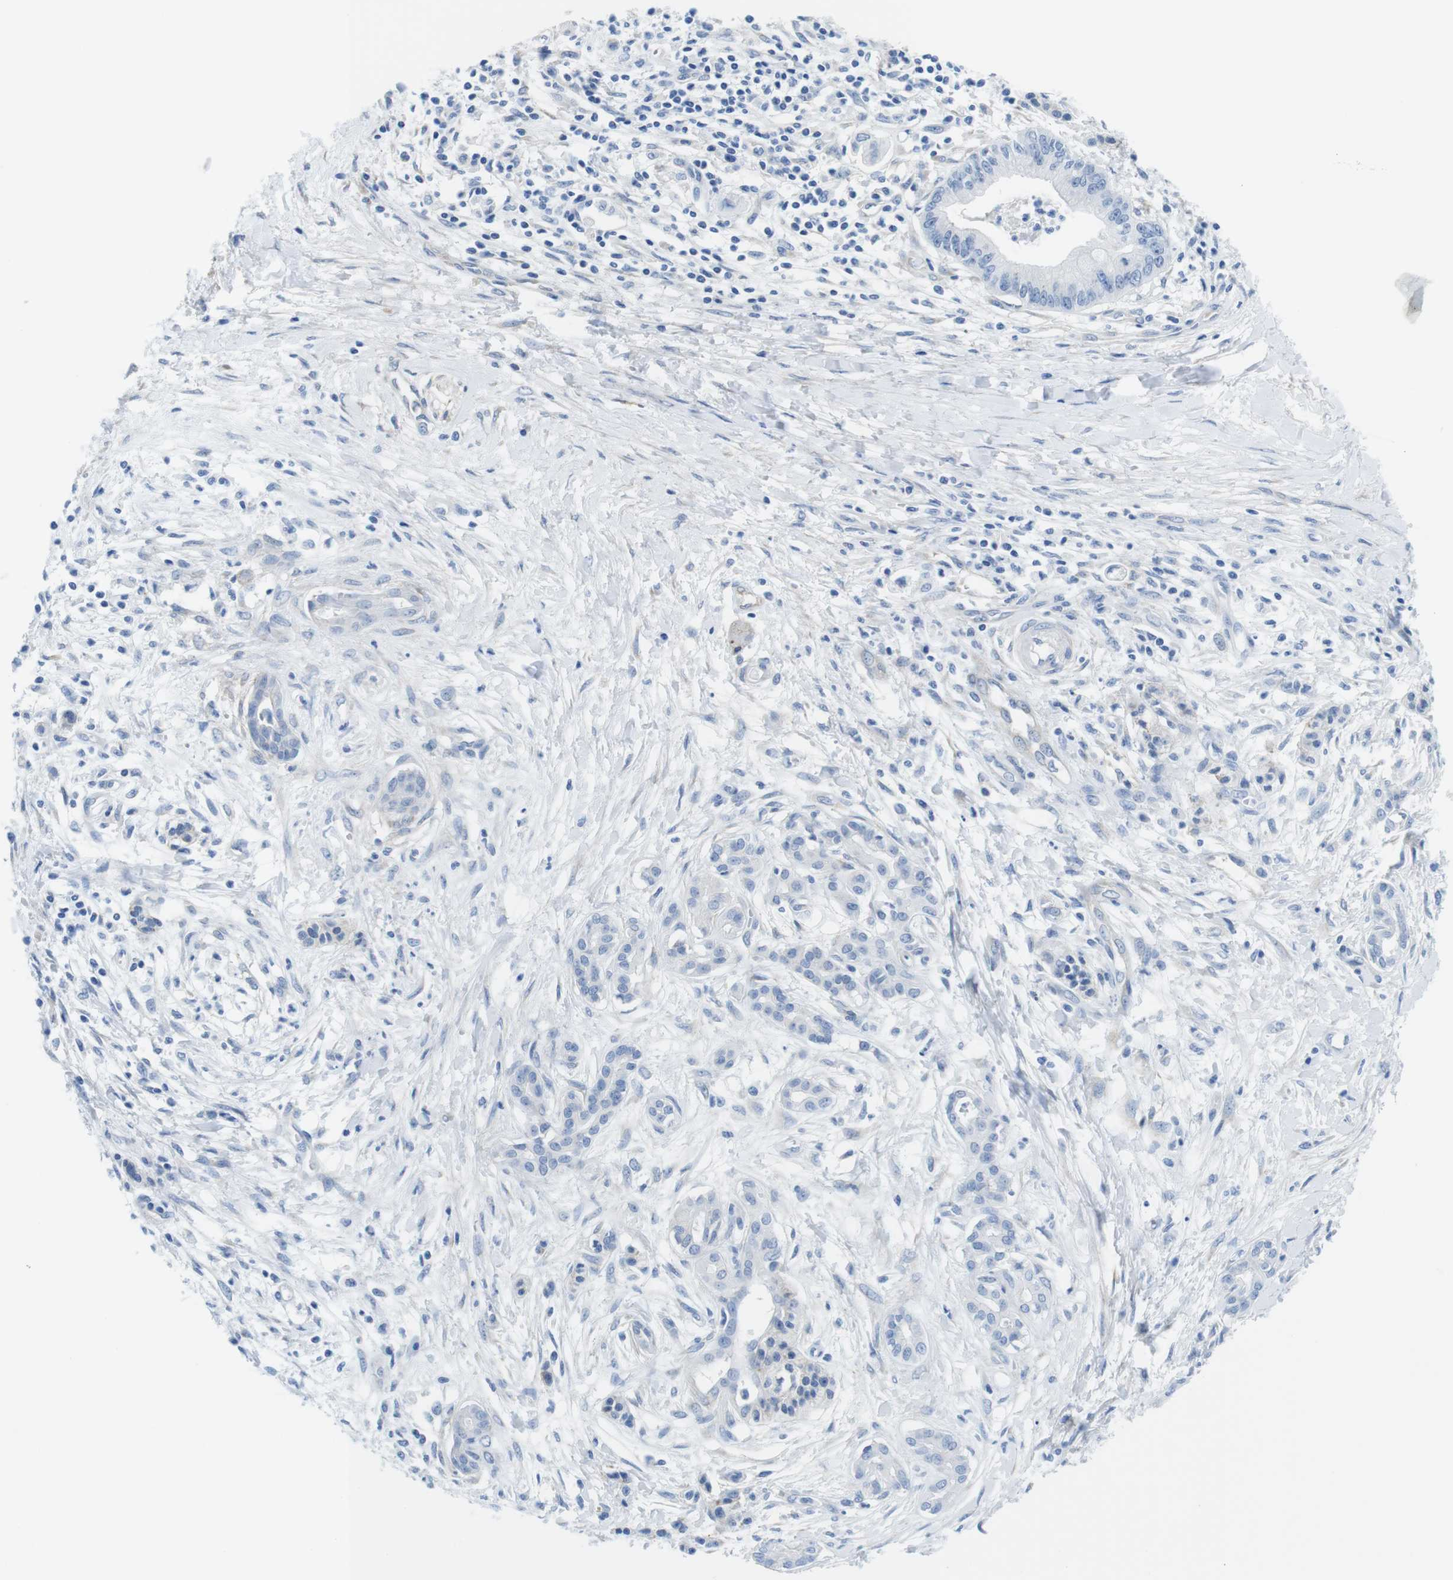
{"staining": {"intensity": "negative", "quantity": "none", "location": "none"}, "tissue": "pancreatic cancer", "cell_type": "Tumor cells", "image_type": "cancer", "snomed": [{"axis": "morphology", "description": "Adenocarcinoma, NOS"}, {"axis": "topography", "description": "Pancreas"}], "caption": "This is an immunohistochemistry (IHC) histopathology image of pancreatic cancer. There is no positivity in tumor cells.", "gene": "CDH8", "patient": {"sex": "male", "age": 56}}